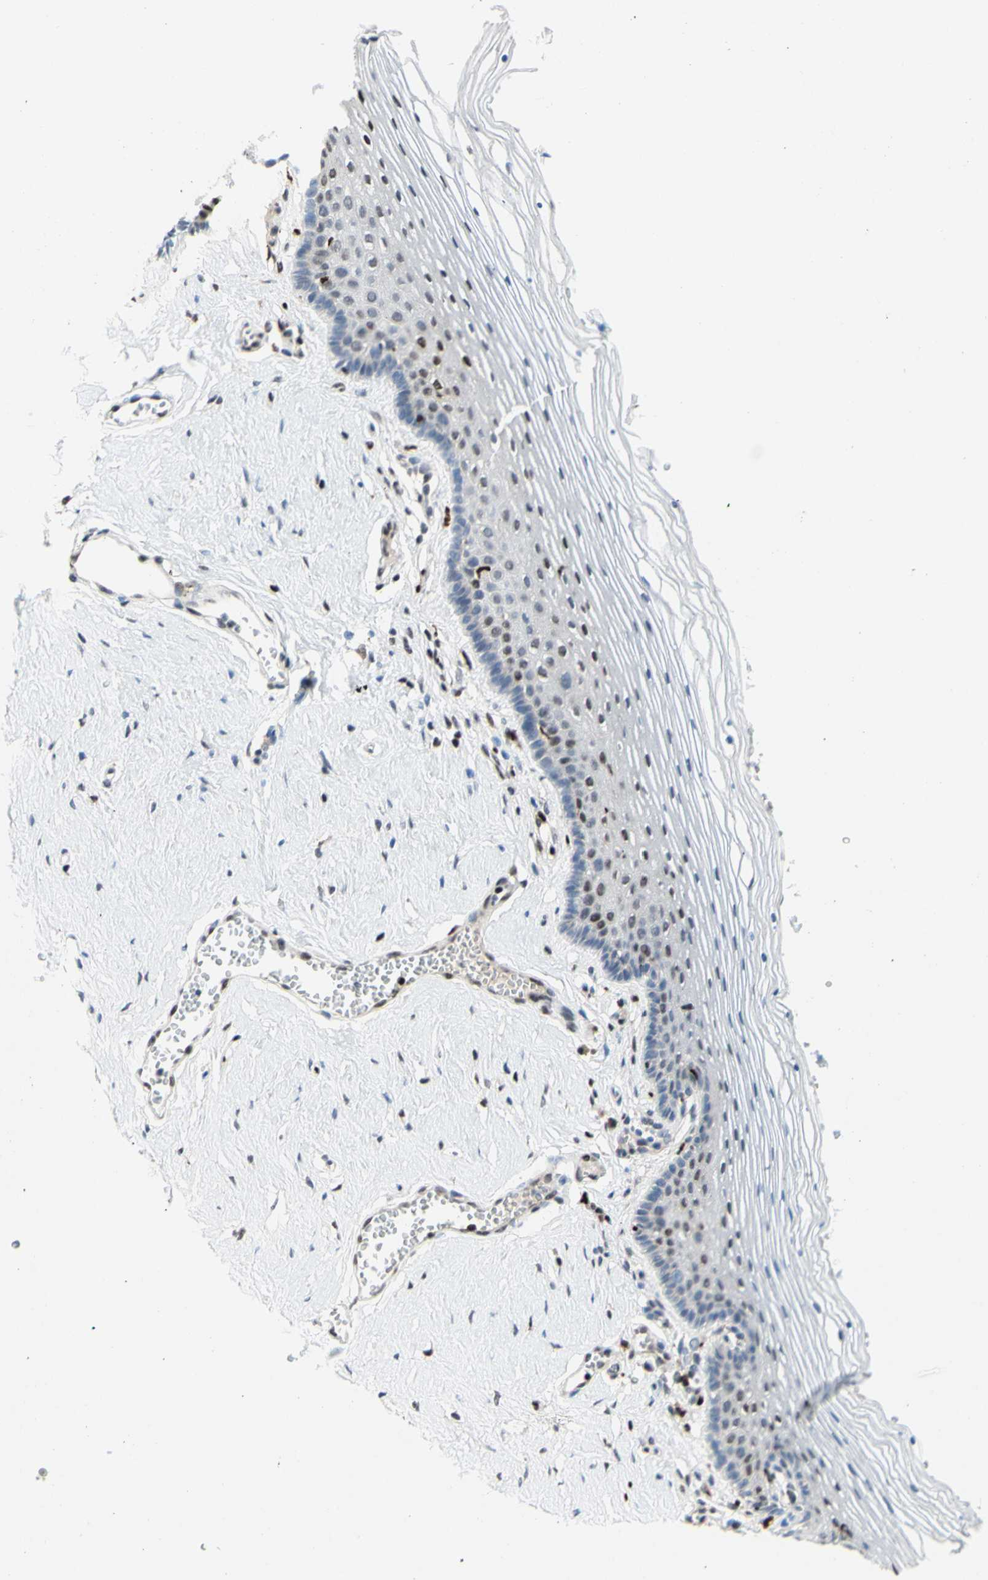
{"staining": {"intensity": "weak", "quantity": "25%-75%", "location": "nuclear"}, "tissue": "vagina", "cell_type": "Squamous epithelial cells", "image_type": "normal", "snomed": [{"axis": "morphology", "description": "Normal tissue, NOS"}, {"axis": "topography", "description": "Vagina"}], "caption": "High-magnification brightfield microscopy of benign vagina stained with DAB (brown) and counterstained with hematoxylin (blue). squamous epithelial cells exhibit weak nuclear expression is identified in approximately25%-75% of cells.", "gene": "EED", "patient": {"sex": "female", "age": 32}}